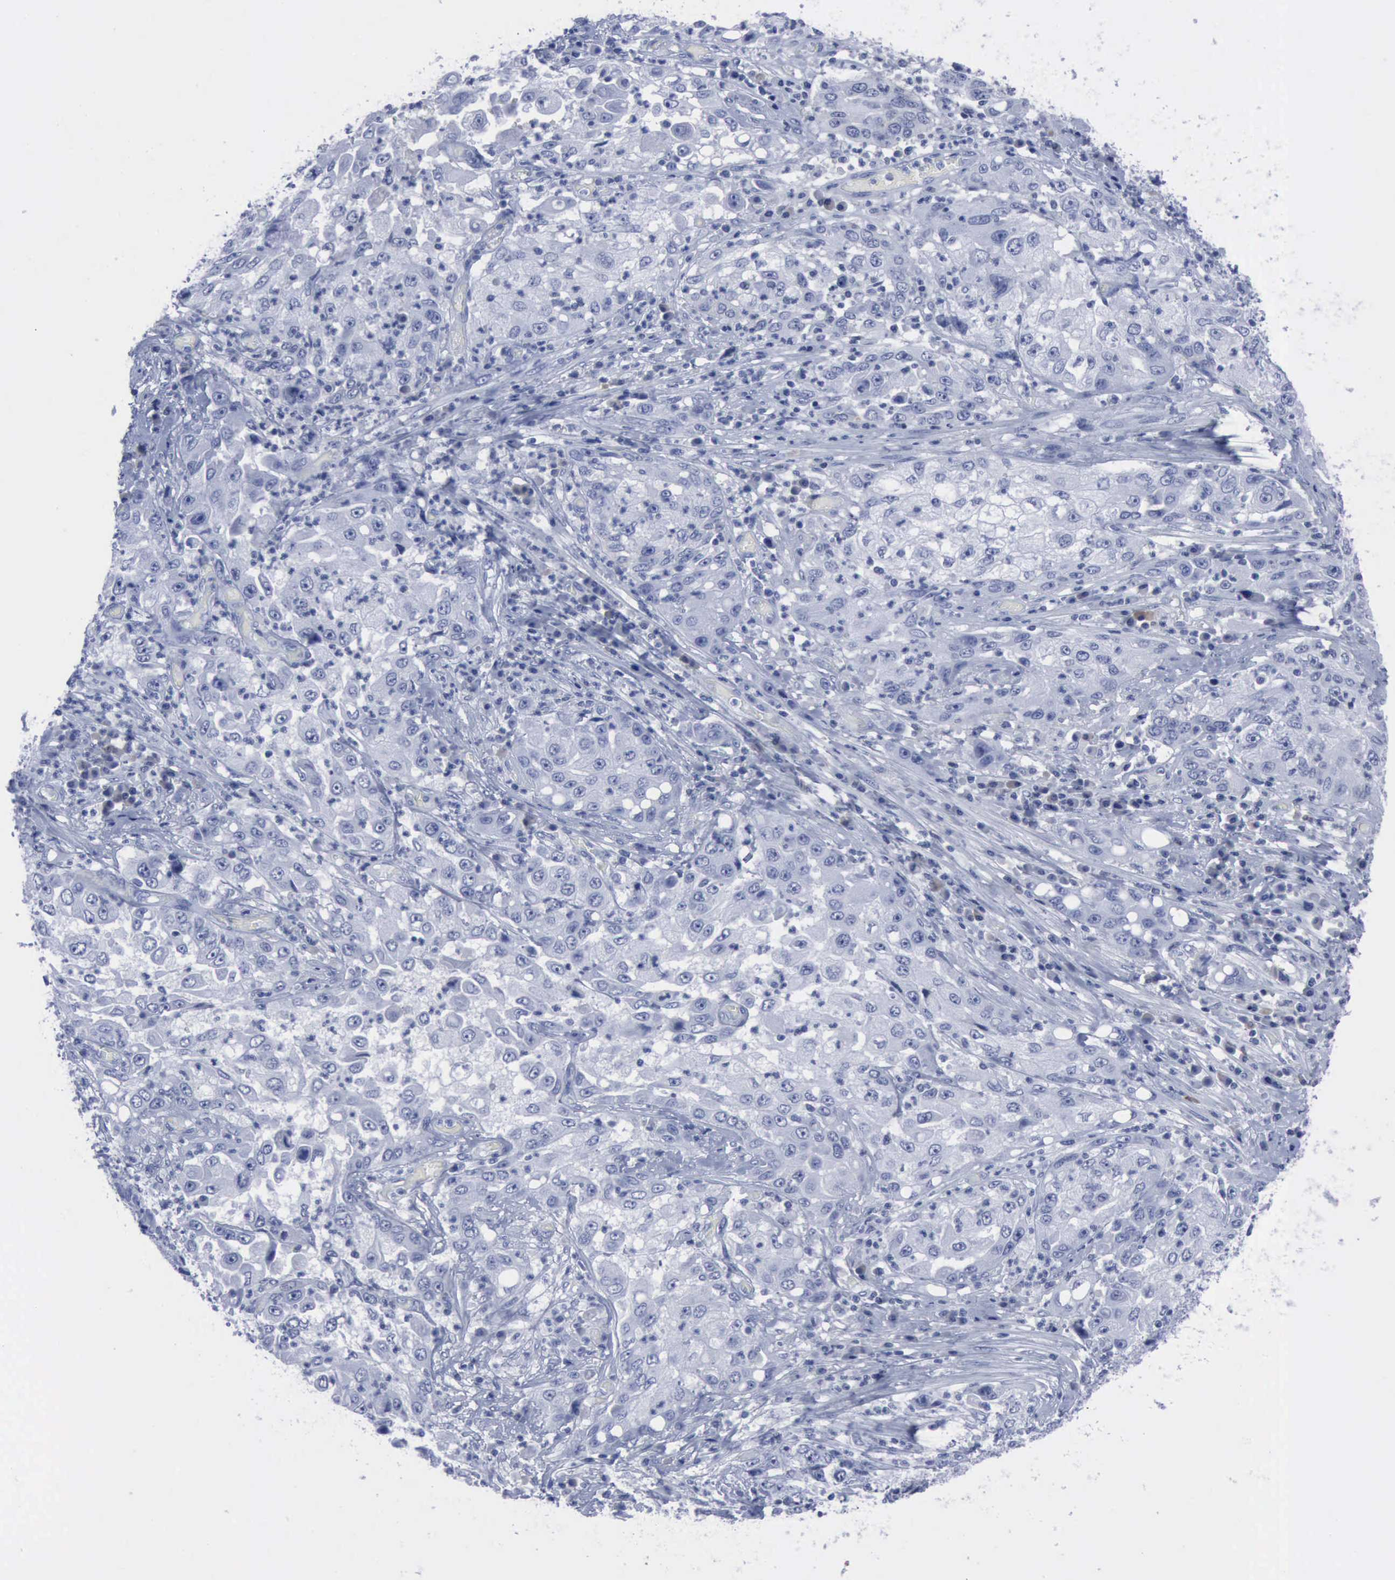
{"staining": {"intensity": "negative", "quantity": "none", "location": "none"}, "tissue": "cervical cancer", "cell_type": "Tumor cells", "image_type": "cancer", "snomed": [{"axis": "morphology", "description": "Squamous cell carcinoma, NOS"}, {"axis": "topography", "description": "Cervix"}], "caption": "High magnification brightfield microscopy of squamous cell carcinoma (cervical) stained with DAB (3,3'-diaminobenzidine) (brown) and counterstained with hematoxylin (blue): tumor cells show no significant expression. (DAB (3,3'-diaminobenzidine) IHC, high magnification).", "gene": "NGFR", "patient": {"sex": "female", "age": 36}}